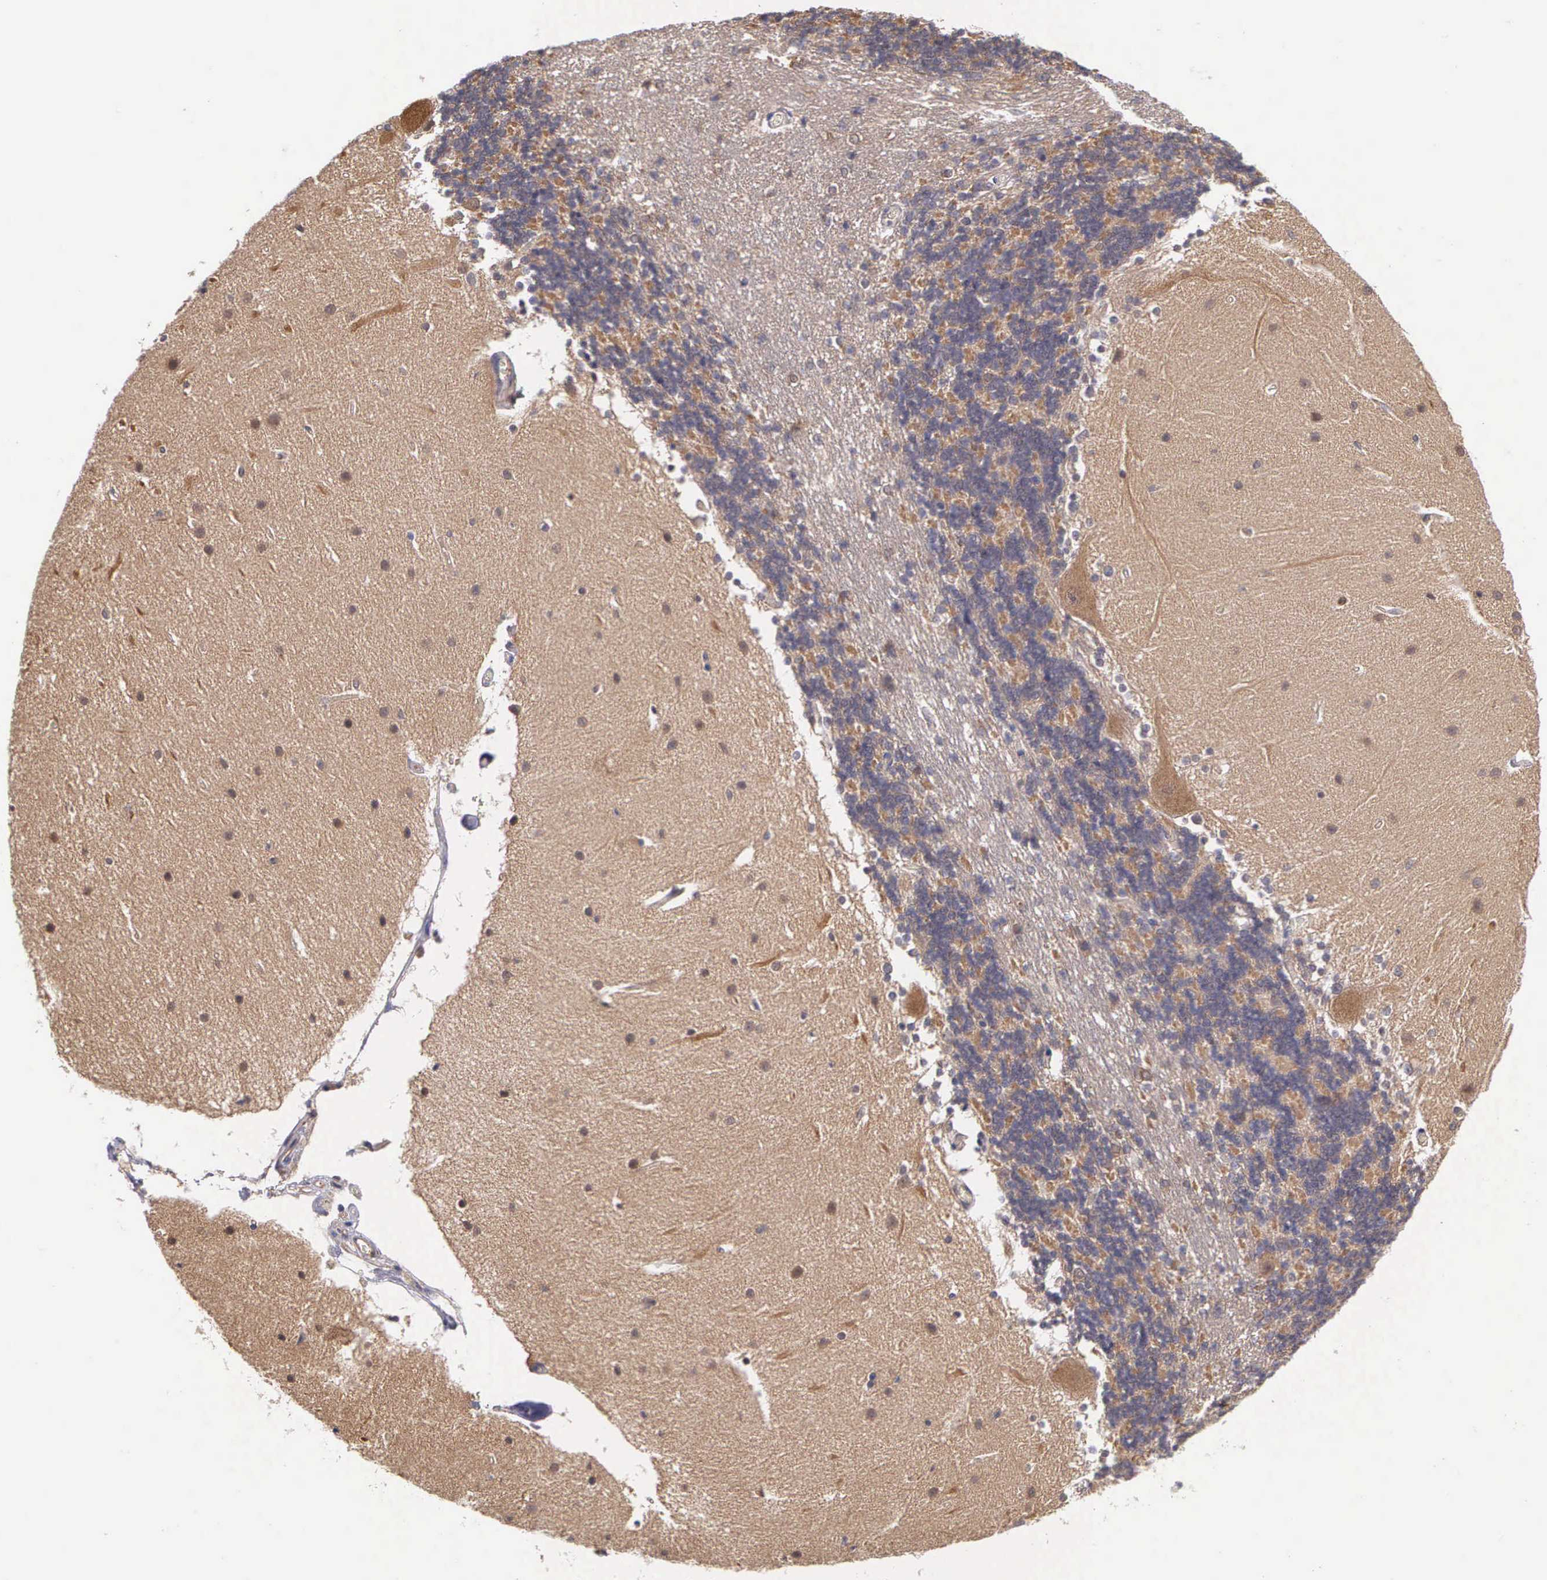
{"staining": {"intensity": "moderate", "quantity": "25%-75%", "location": "cytoplasmic/membranous"}, "tissue": "cerebellum", "cell_type": "Cells in granular layer", "image_type": "normal", "snomed": [{"axis": "morphology", "description": "Normal tissue, NOS"}, {"axis": "topography", "description": "Cerebellum"}], "caption": "DAB immunohistochemical staining of benign human cerebellum shows moderate cytoplasmic/membranous protein staining in about 25%-75% of cells in granular layer.", "gene": "IGBP1P2", "patient": {"sex": "female", "age": 54}}